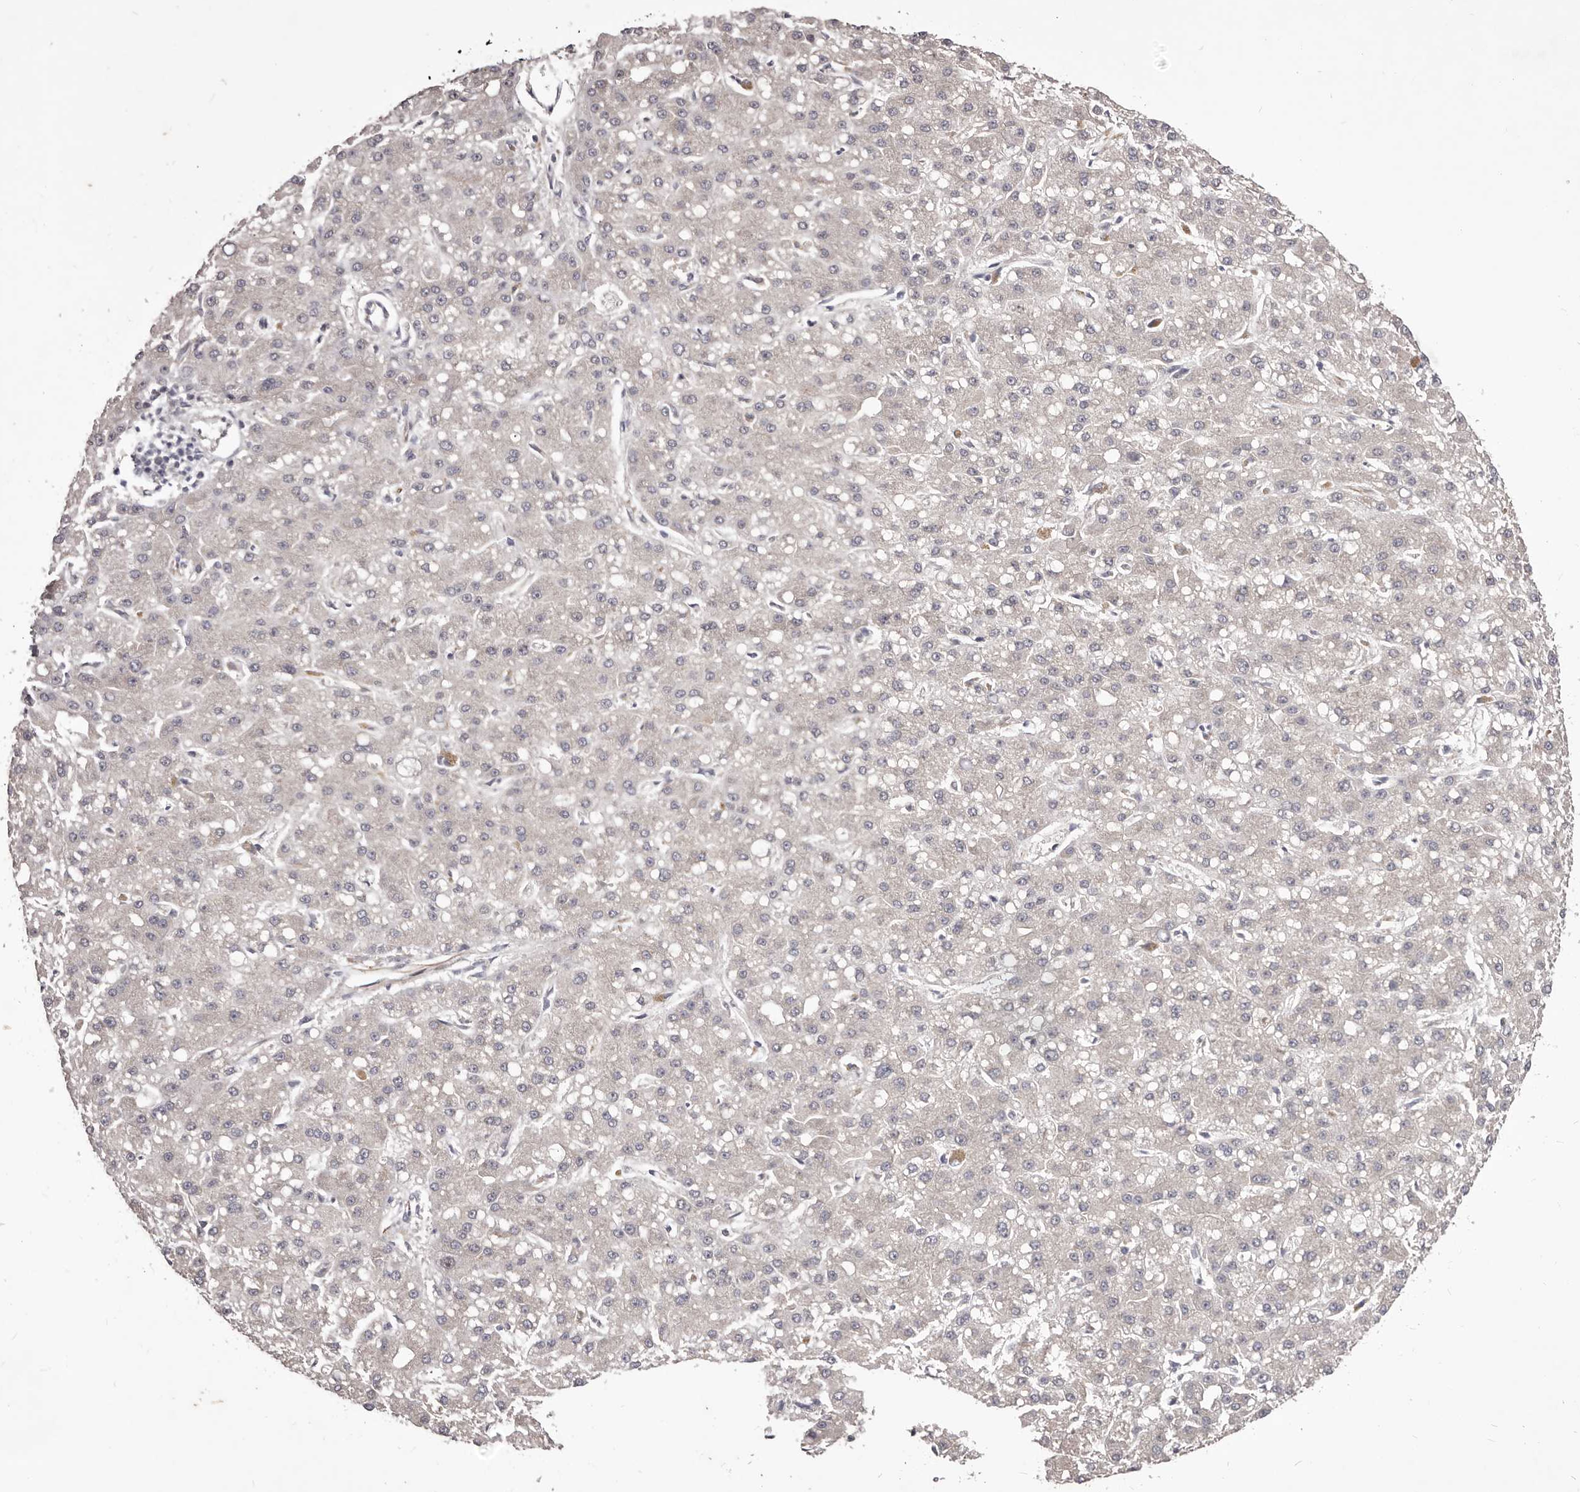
{"staining": {"intensity": "negative", "quantity": "none", "location": "none"}, "tissue": "liver cancer", "cell_type": "Tumor cells", "image_type": "cancer", "snomed": [{"axis": "morphology", "description": "Carcinoma, Hepatocellular, NOS"}, {"axis": "topography", "description": "Liver"}], "caption": "Immunohistochemistry (IHC) photomicrograph of liver hepatocellular carcinoma stained for a protein (brown), which demonstrates no staining in tumor cells. (DAB (3,3'-diaminobenzidine) immunohistochemistry (IHC) with hematoxylin counter stain).", "gene": "PNRC1", "patient": {"sex": "male", "age": 67}}